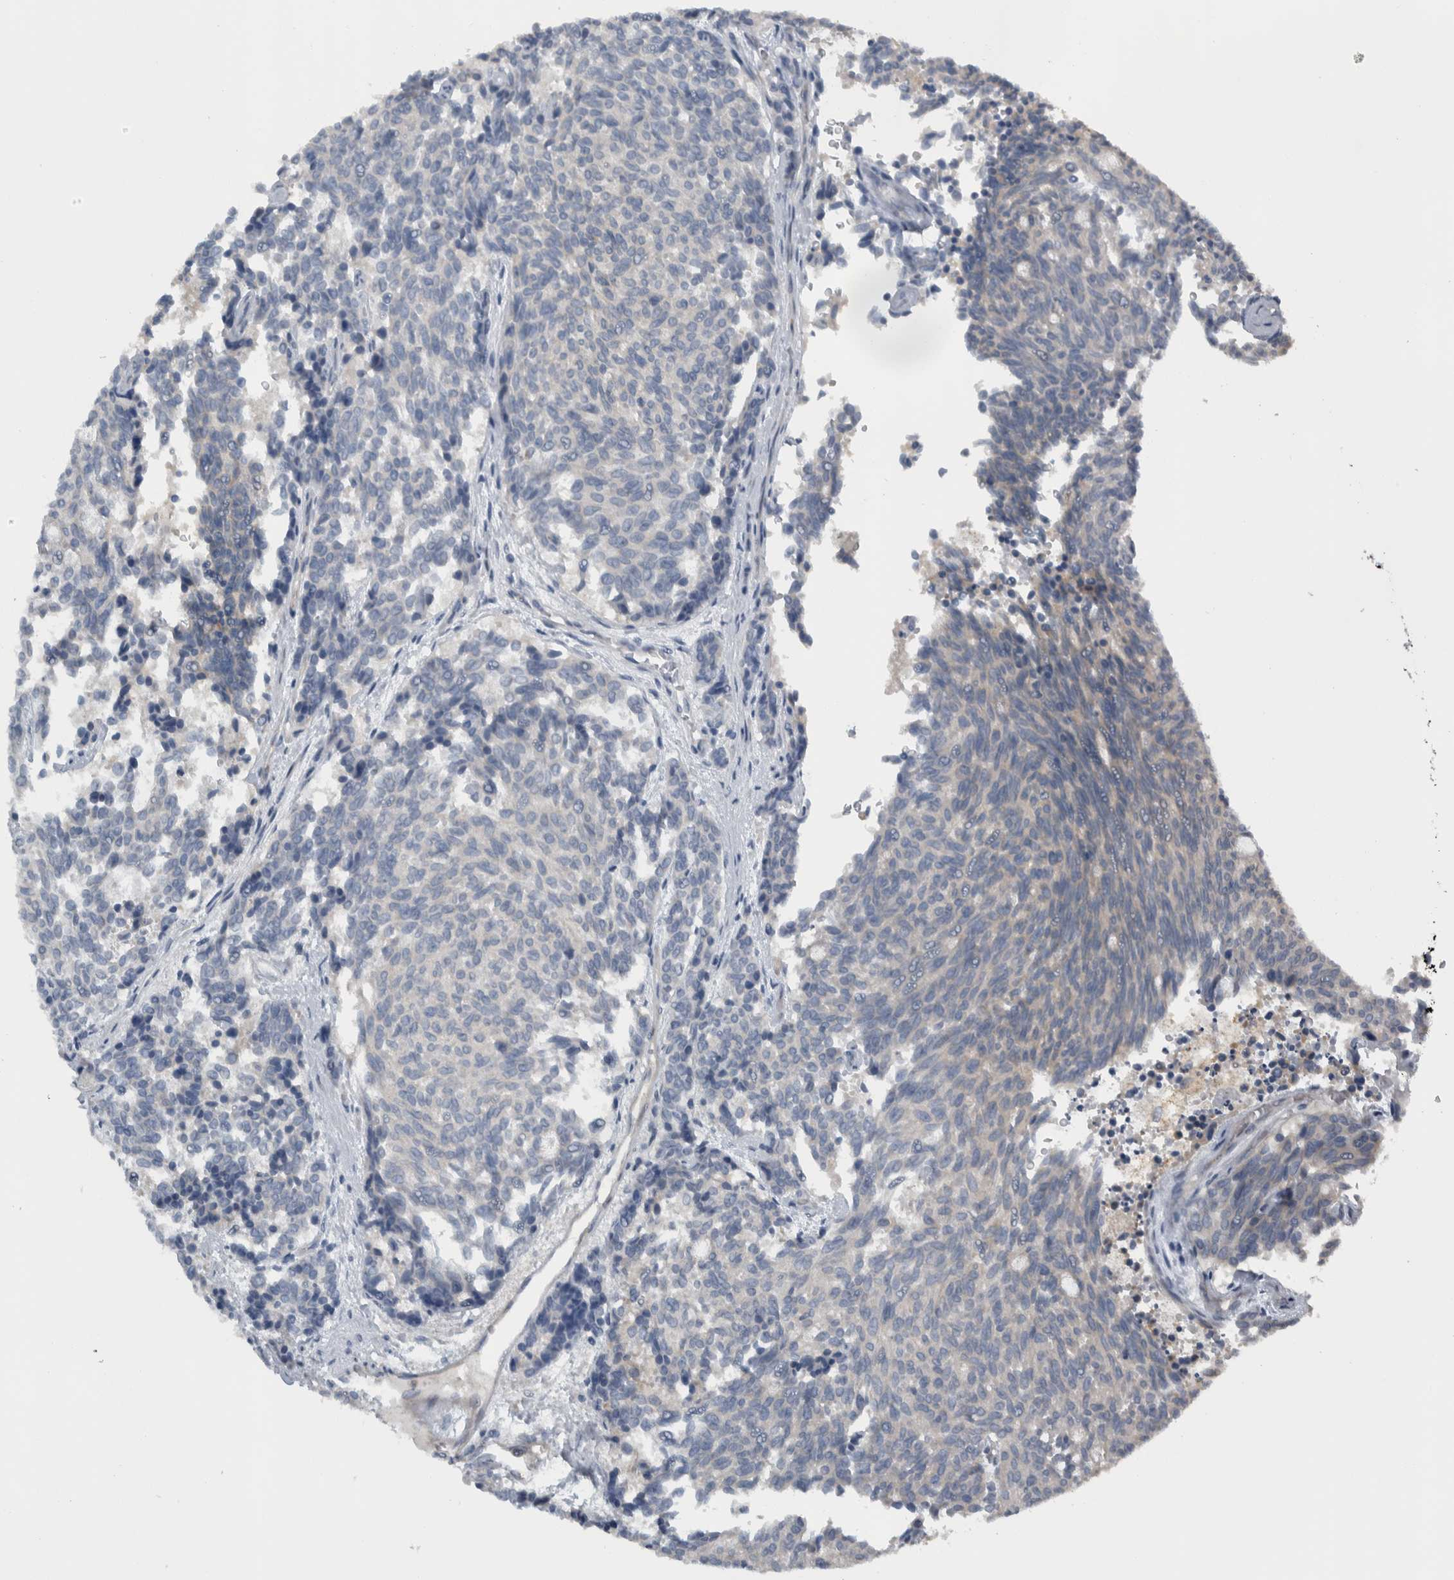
{"staining": {"intensity": "negative", "quantity": "none", "location": "none"}, "tissue": "carcinoid", "cell_type": "Tumor cells", "image_type": "cancer", "snomed": [{"axis": "morphology", "description": "Carcinoid, malignant, NOS"}, {"axis": "topography", "description": "Pancreas"}], "caption": "A high-resolution micrograph shows IHC staining of carcinoid, which displays no significant expression in tumor cells.", "gene": "NT5C2", "patient": {"sex": "female", "age": 54}}